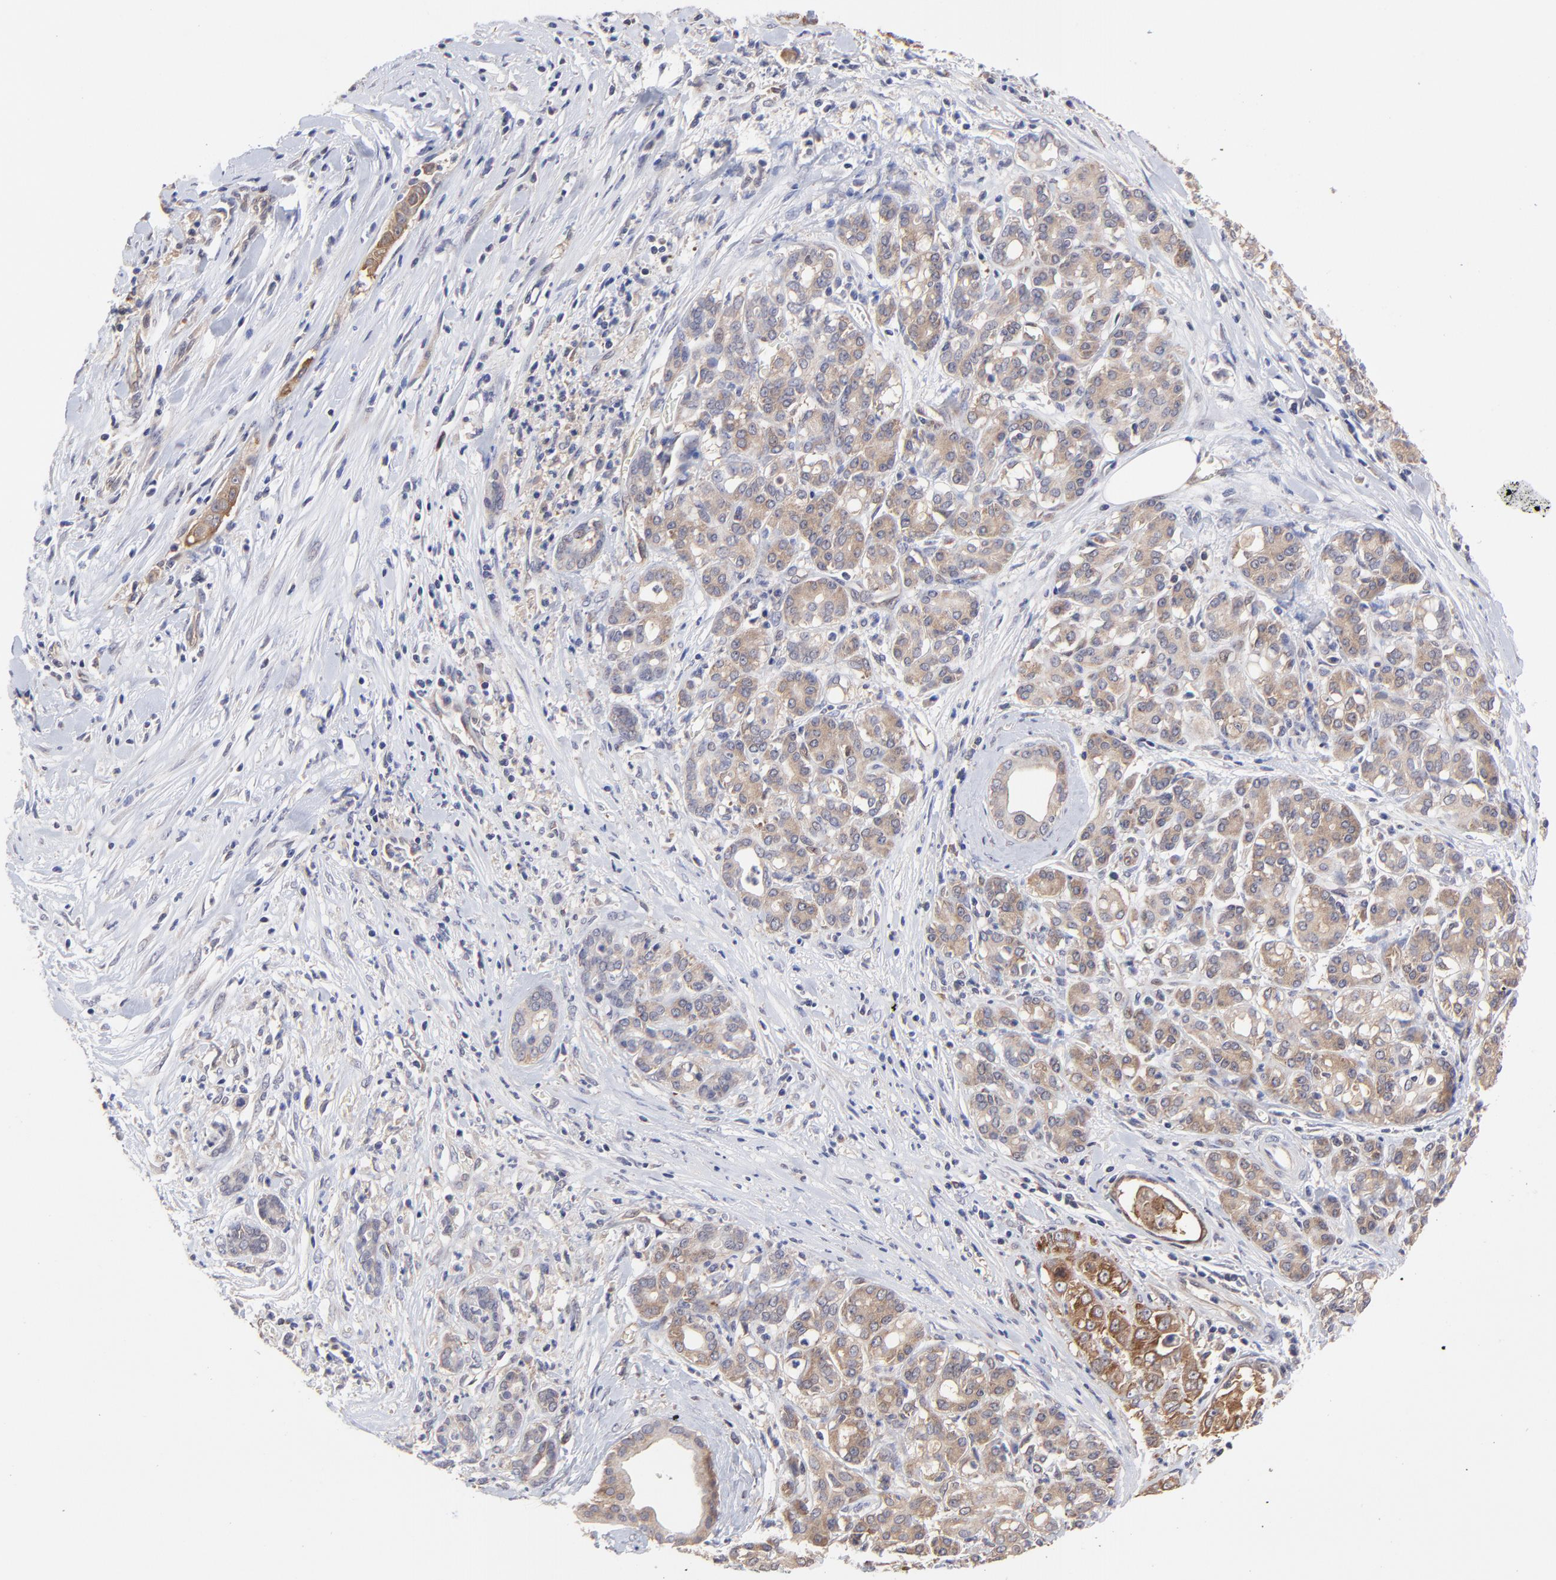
{"staining": {"intensity": "moderate", "quantity": ">75%", "location": "cytoplasmic/membranous"}, "tissue": "pancreatic cancer", "cell_type": "Tumor cells", "image_type": "cancer", "snomed": [{"axis": "morphology", "description": "Adenocarcinoma, NOS"}, {"axis": "topography", "description": "Pancreas"}], "caption": "A brown stain shows moderate cytoplasmic/membranous expression of a protein in pancreatic cancer (adenocarcinoma) tumor cells. Using DAB (3,3'-diaminobenzidine) (brown) and hematoxylin (blue) stains, captured at high magnification using brightfield microscopy.", "gene": "GART", "patient": {"sex": "female", "age": 52}}